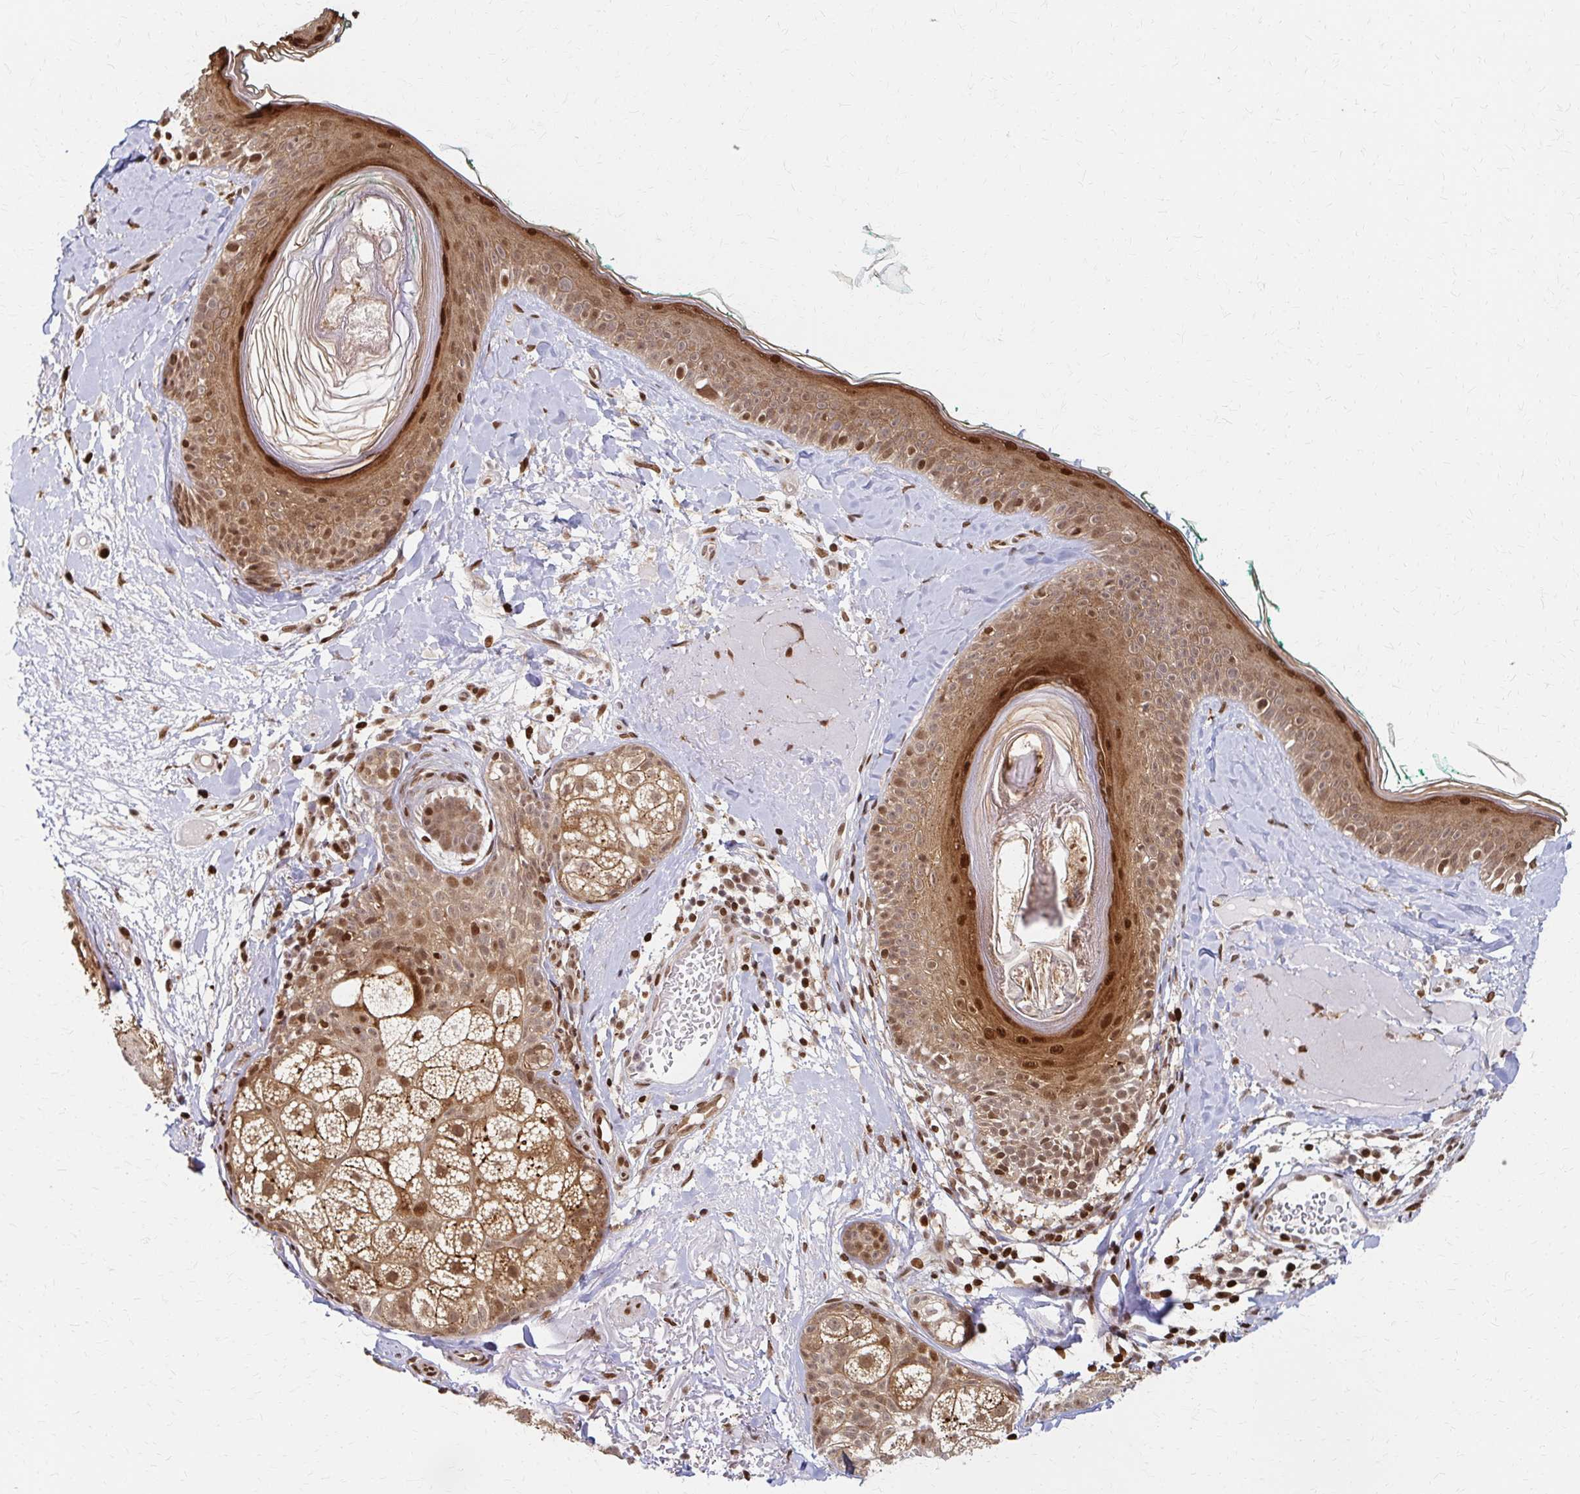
{"staining": {"intensity": "moderate", "quantity": ">75%", "location": "nuclear"}, "tissue": "skin", "cell_type": "Fibroblasts", "image_type": "normal", "snomed": [{"axis": "morphology", "description": "Normal tissue, NOS"}, {"axis": "topography", "description": "Skin"}], "caption": "IHC (DAB (3,3'-diaminobenzidine)) staining of normal human skin demonstrates moderate nuclear protein staining in about >75% of fibroblasts. (DAB IHC with brightfield microscopy, high magnification).", "gene": "PSMD7", "patient": {"sex": "male", "age": 73}}